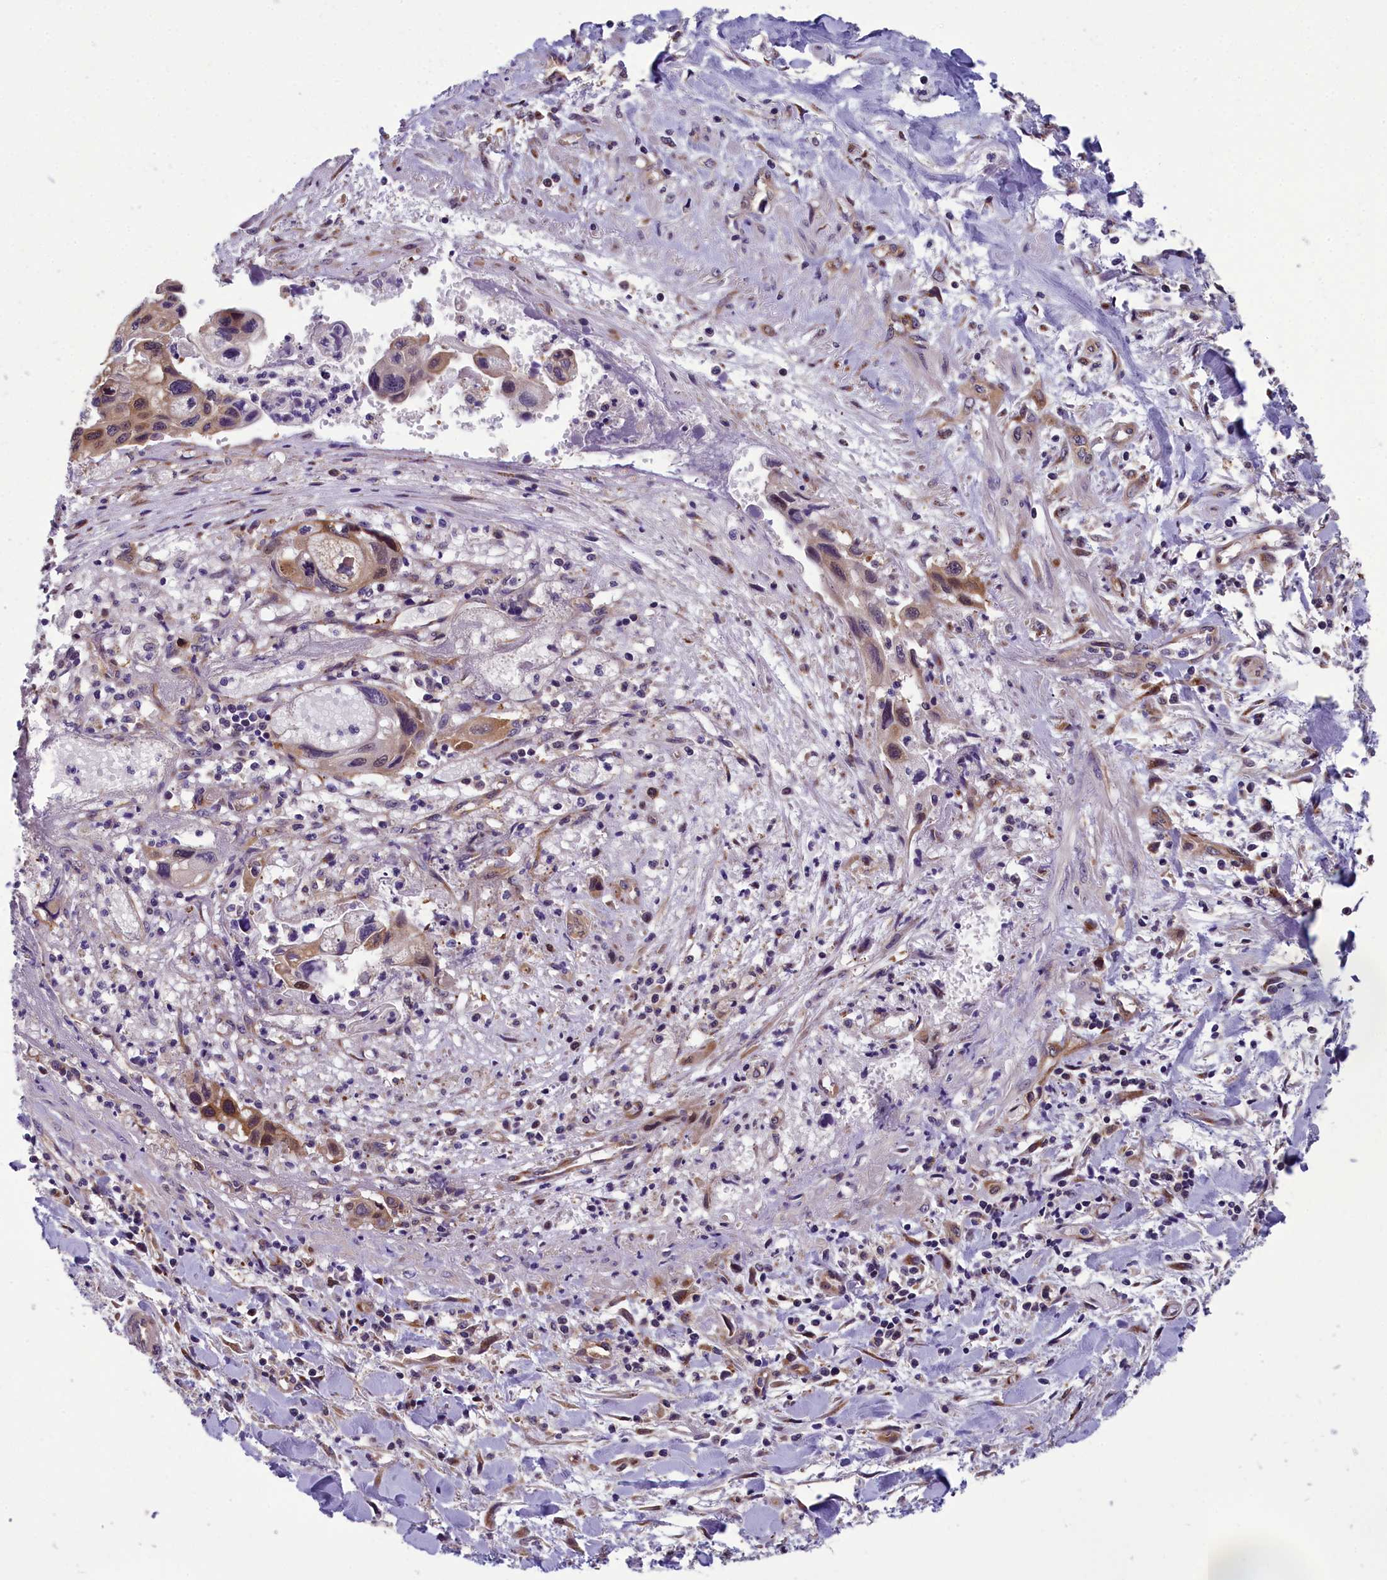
{"staining": {"intensity": "moderate", "quantity": "25%-75%", "location": "cytoplasmic/membranous"}, "tissue": "pancreatic cancer", "cell_type": "Tumor cells", "image_type": "cancer", "snomed": [{"axis": "morphology", "description": "Adenocarcinoma, NOS"}, {"axis": "topography", "description": "Pancreas"}], "caption": "Approximately 25%-75% of tumor cells in human pancreatic adenocarcinoma display moderate cytoplasmic/membranous protein expression as visualized by brown immunohistochemical staining.", "gene": "ABCC8", "patient": {"sex": "female", "age": 50}}